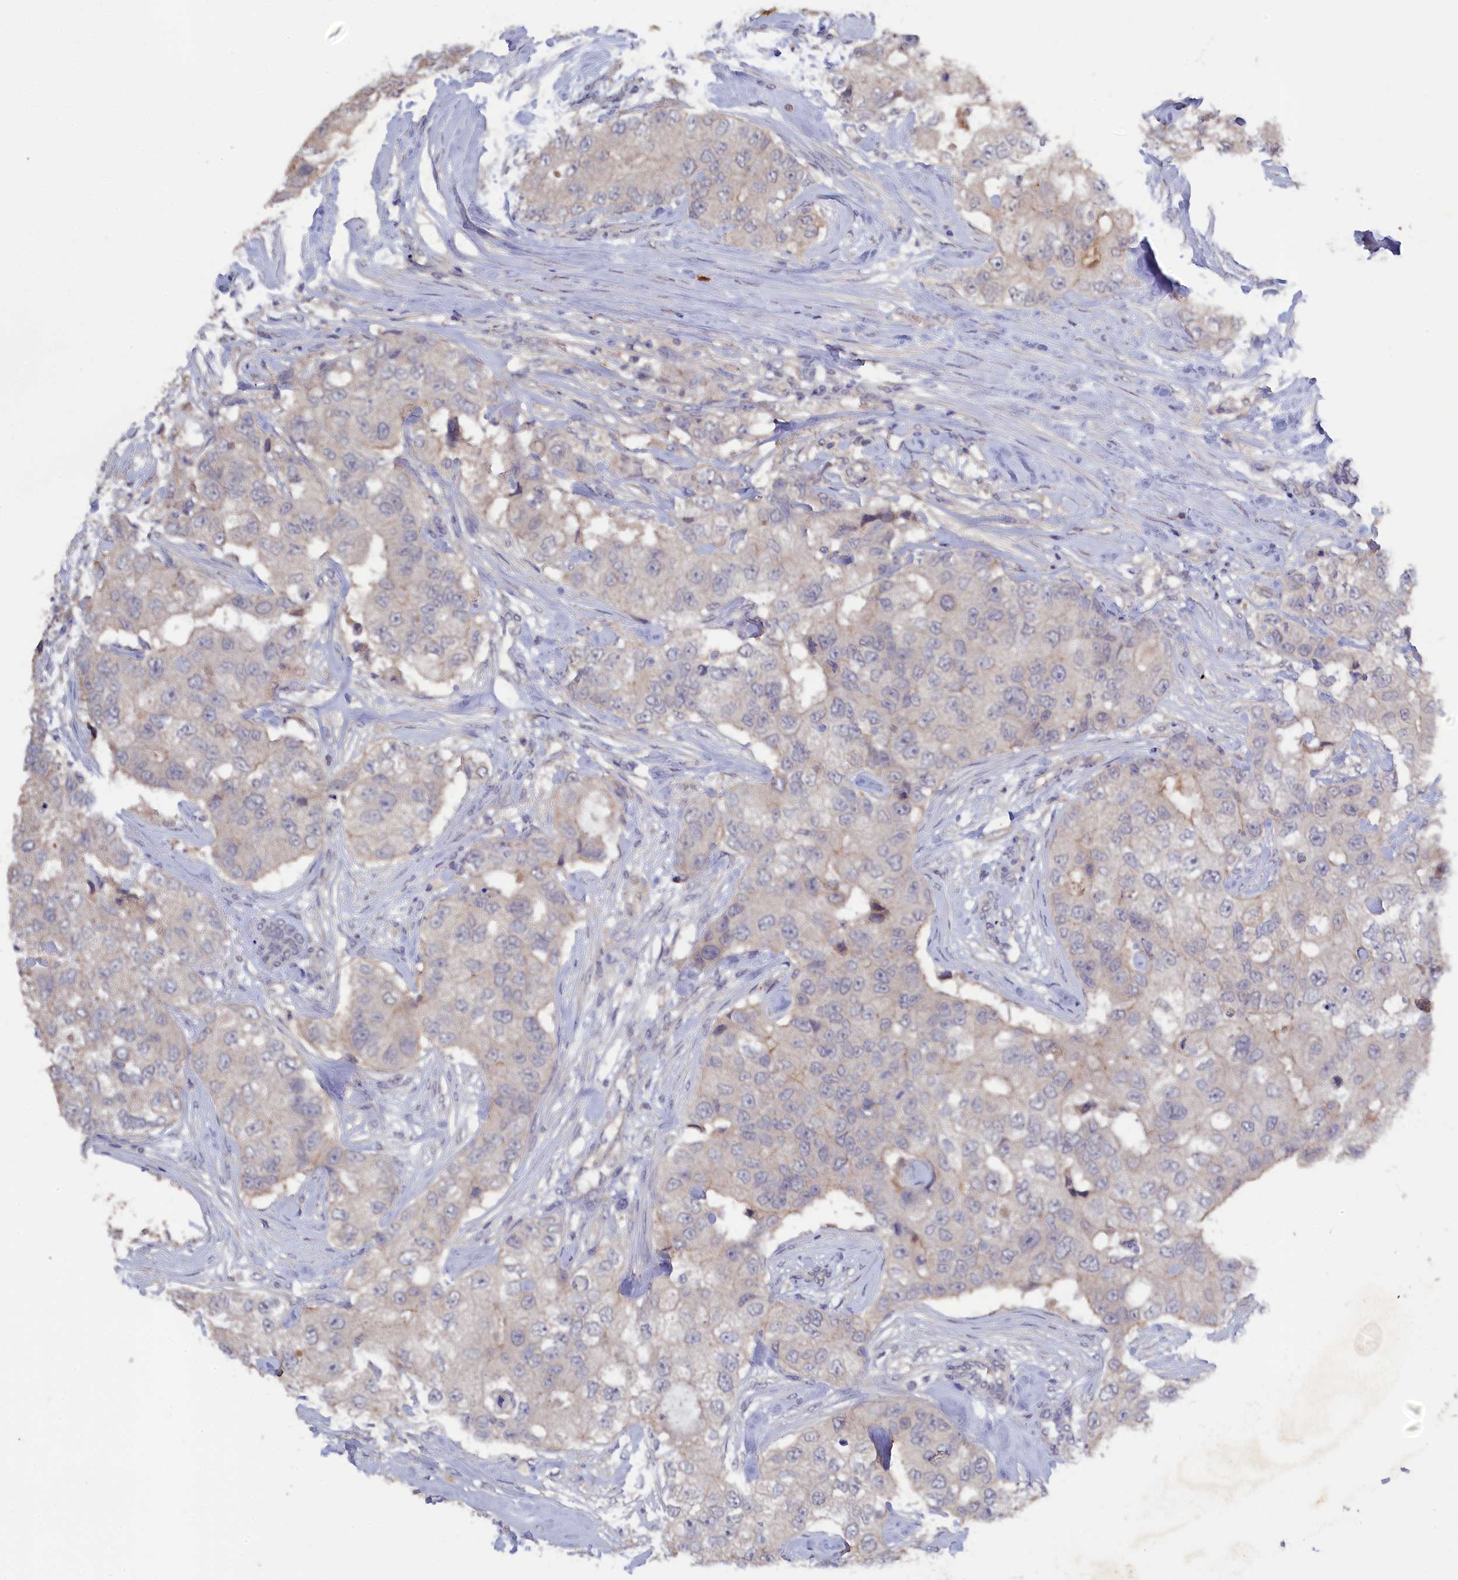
{"staining": {"intensity": "negative", "quantity": "none", "location": "none"}, "tissue": "breast cancer", "cell_type": "Tumor cells", "image_type": "cancer", "snomed": [{"axis": "morphology", "description": "Duct carcinoma"}, {"axis": "topography", "description": "Breast"}], "caption": "Immunohistochemistry photomicrograph of human breast infiltrating ductal carcinoma stained for a protein (brown), which exhibits no staining in tumor cells. (Stains: DAB (3,3'-diaminobenzidine) IHC with hematoxylin counter stain, Microscopy: brightfield microscopy at high magnification).", "gene": "CELF5", "patient": {"sex": "female", "age": 62}}